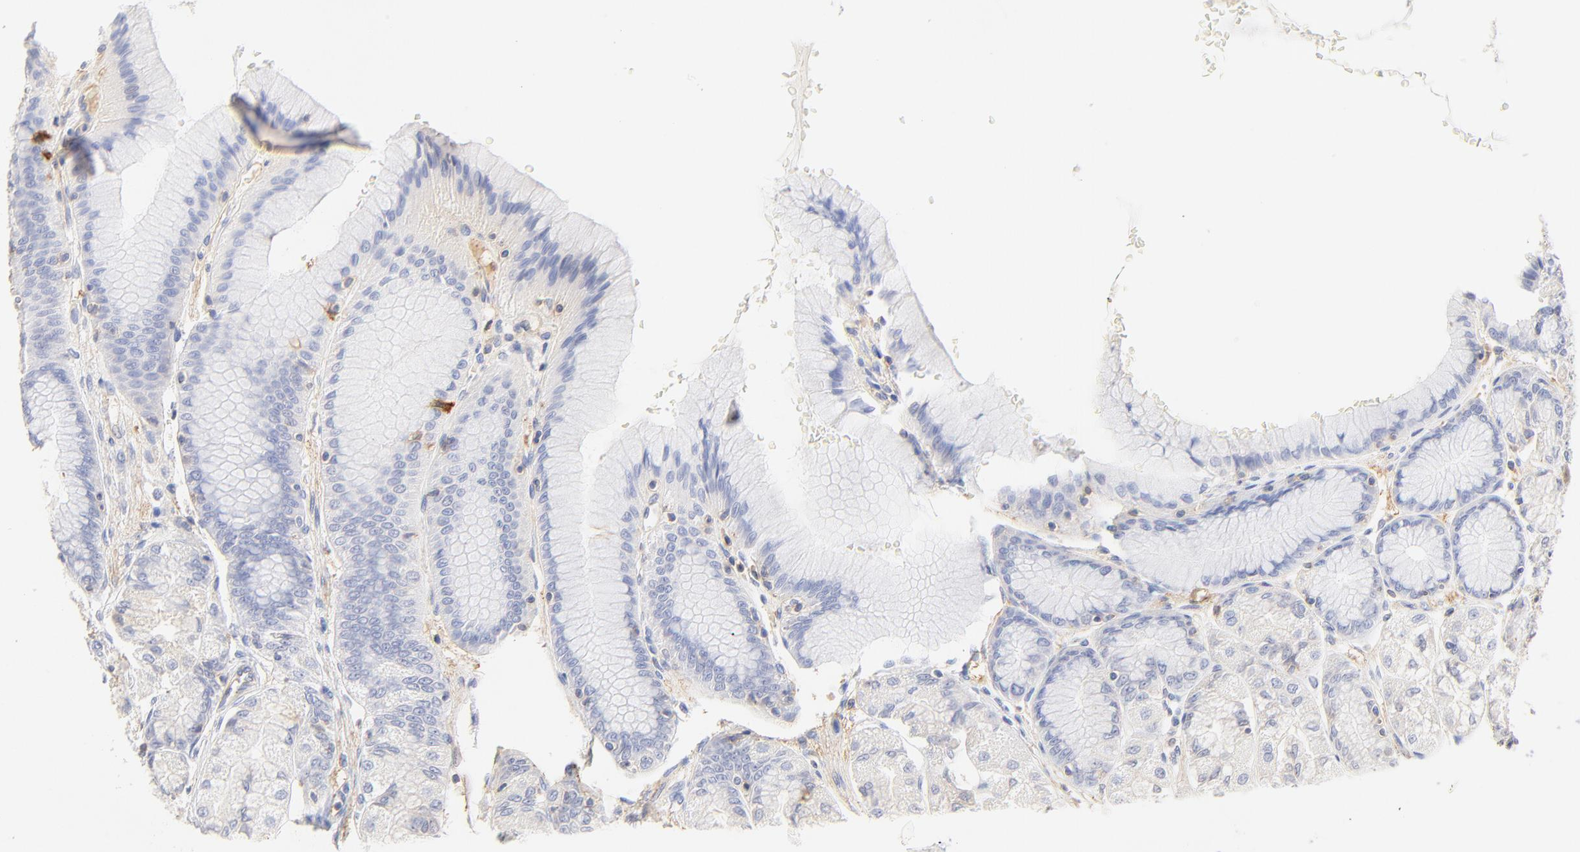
{"staining": {"intensity": "moderate", "quantity": "25%-75%", "location": "cytoplasmic/membranous"}, "tissue": "stomach", "cell_type": "Glandular cells", "image_type": "normal", "snomed": [{"axis": "morphology", "description": "Normal tissue, NOS"}, {"axis": "morphology", "description": "Adenocarcinoma, NOS"}, {"axis": "topography", "description": "Stomach"}, {"axis": "topography", "description": "Stomach, lower"}], "caption": "Protein staining exhibits moderate cytoplasmic/membranous staining in about 25%-75% of glandular cells in benign stomach.", "gene": "MDGA2", "patient": {"sex": "female", "age": 65}}